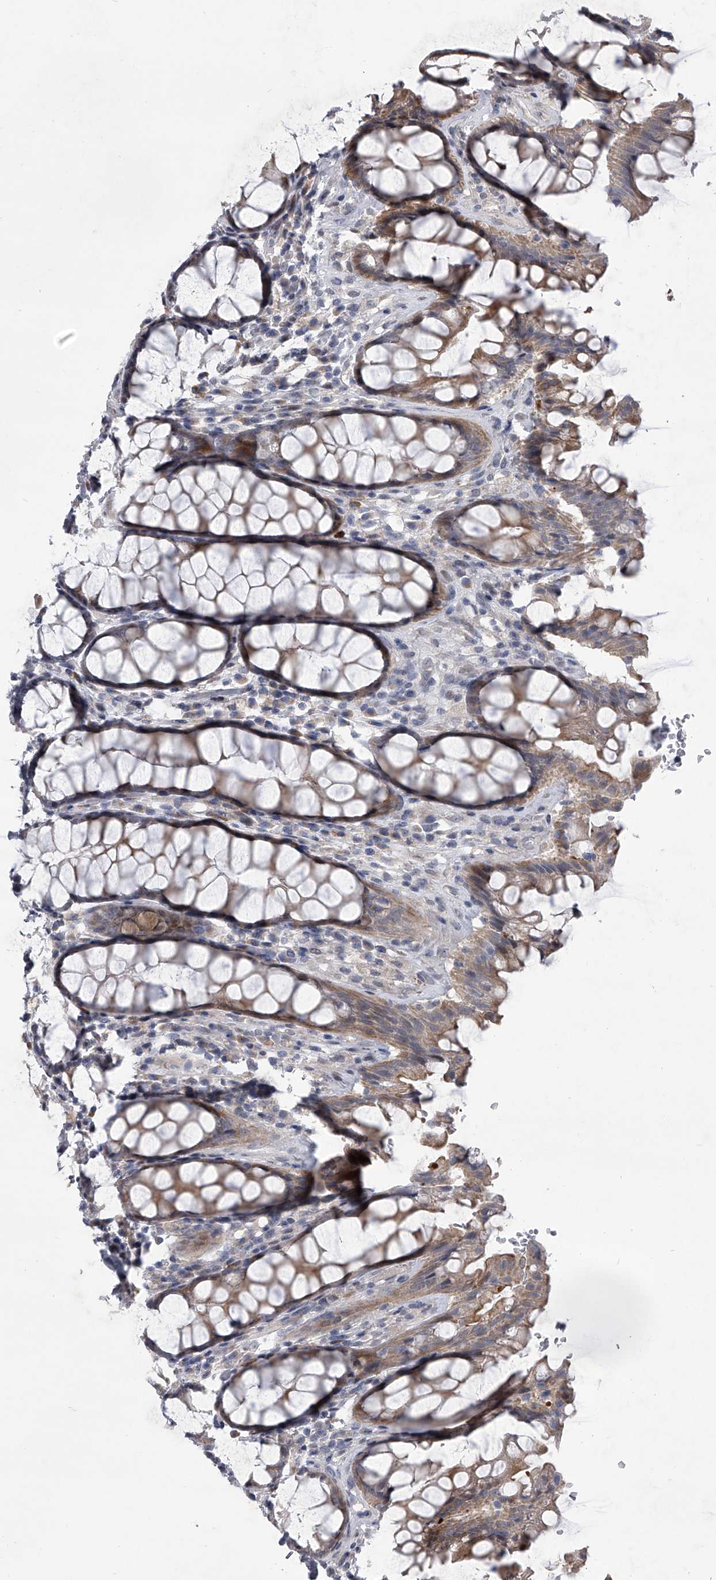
{"staining": {"intensity": "moderate", "quantity": "25%-75%", "location": "cytoplasmic/membranous,nuclear"}, "tissue": "rectum", "cell_type": "Glandular cells", "image_type": "normal", "snomed": [{"axis": "morphology", "description": "Normal tissue, NOS"}, {"axis": "topography", "description": "Rectum"}], "caption": "Immunohistochemical staining of normal rectum shows medium levels of moderate cytoplasmic/membranous,nuclear expression in about 25%-75% of glandular cells. The staining was performed using DAB (3,3'-diaminobenzidine), with brown indicating positive protein expression. Nuclei are stained blue with hematoxylin.", "gene": "HEATR6", "patient": {"sex": "male", "age": 64}}